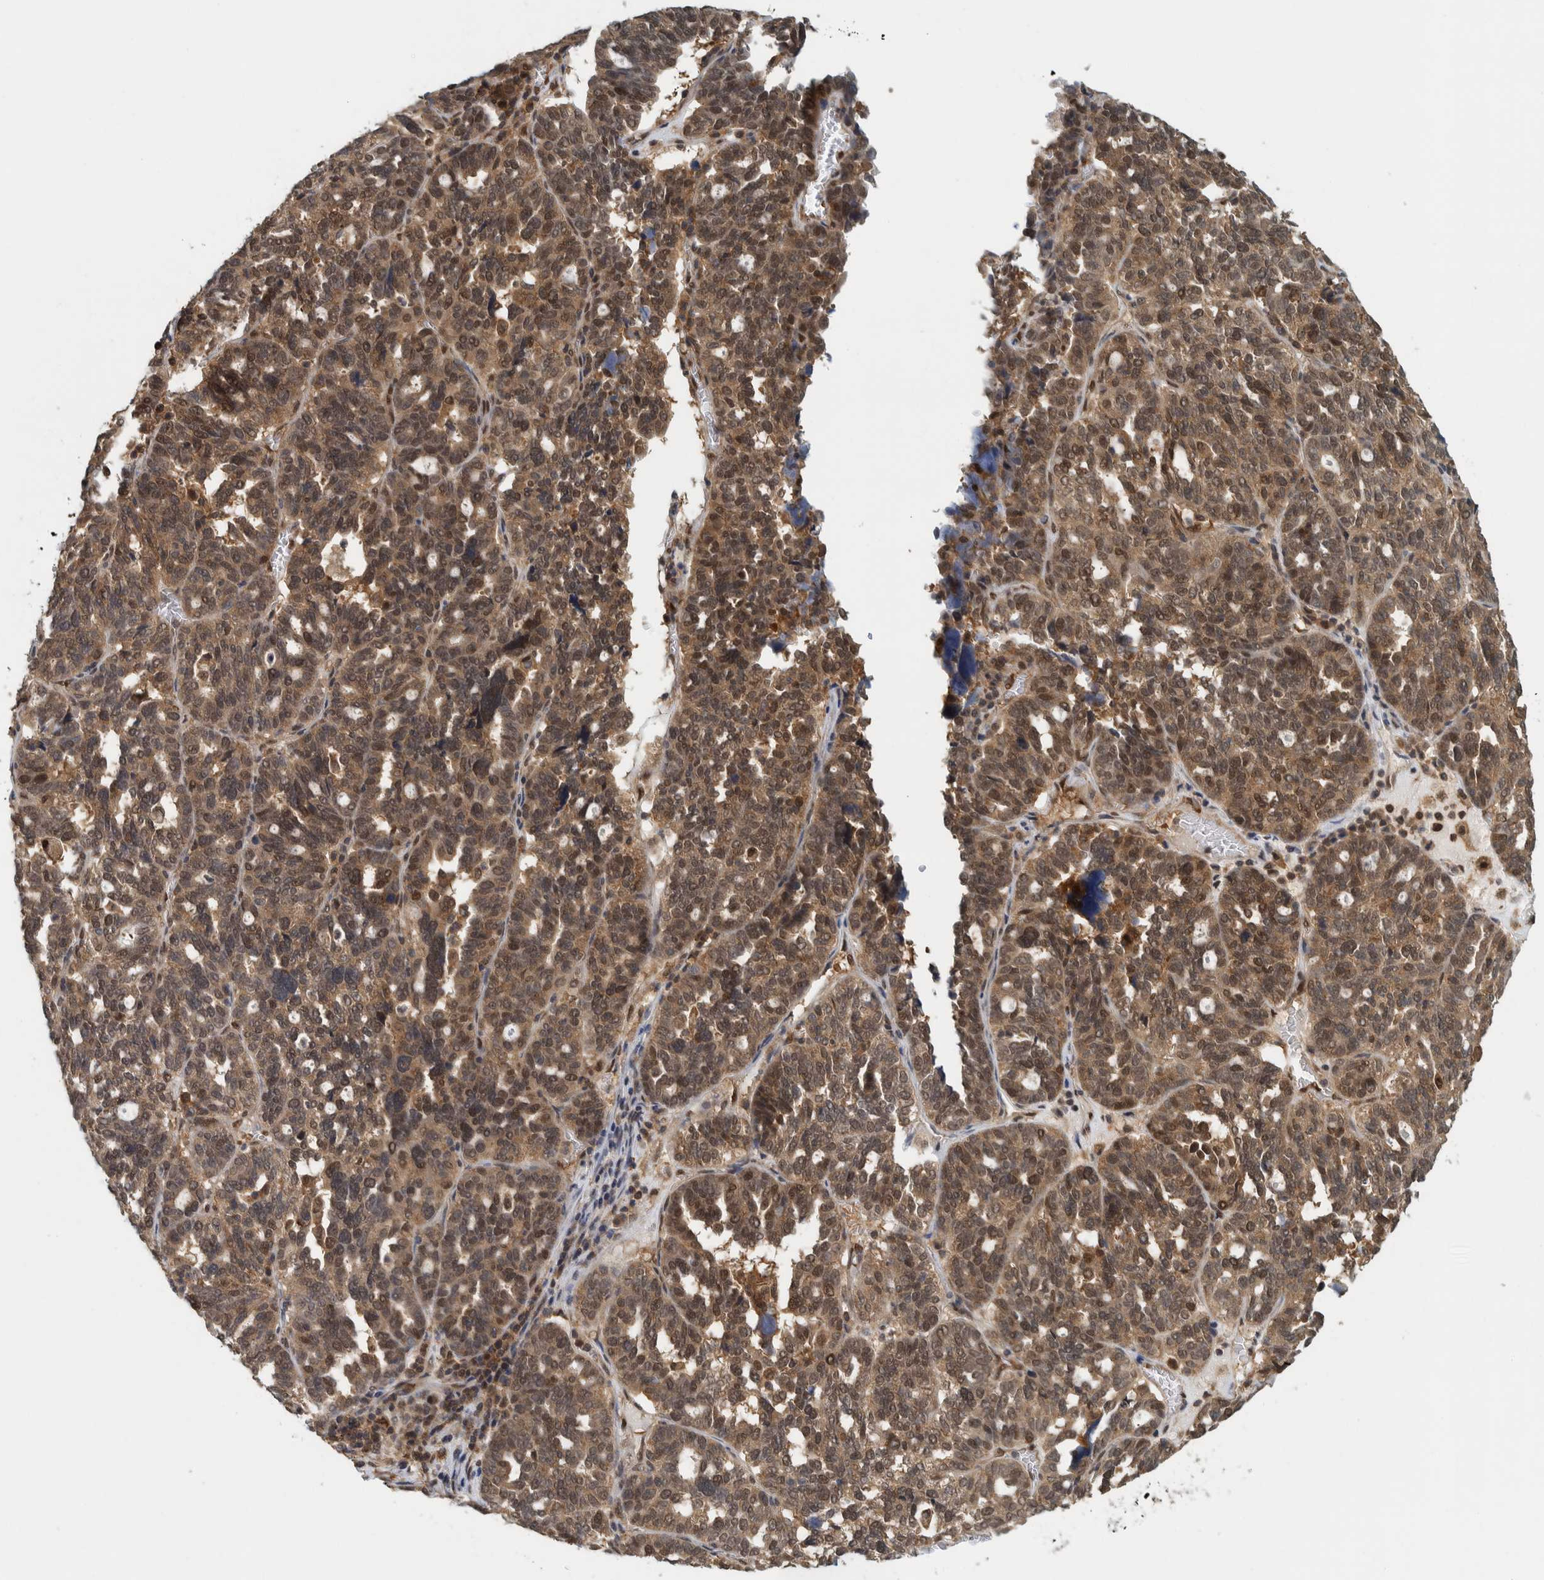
{"staining": {"intensity": "moderate", "quantity": ">75%", "location": "cytoplasmic/membranous,nuclear"}, "tissue": "ovarian cancer", "cell_type": "Tumor cells", "image_type": "cancer", "snomed": [{"axis": "morphology", "description": "Cystadenocarcinoma, serous, NOS"}, {"axis": "topography", "description": "Ovary"}], "caption": "A brown stain labels moderate cytoplasmic/membranous and nuclear positivity of a protein in human ovarian cancer tumor cells.", "gene": "COPS3", "patient": {"sex": "female", "age": 59}}